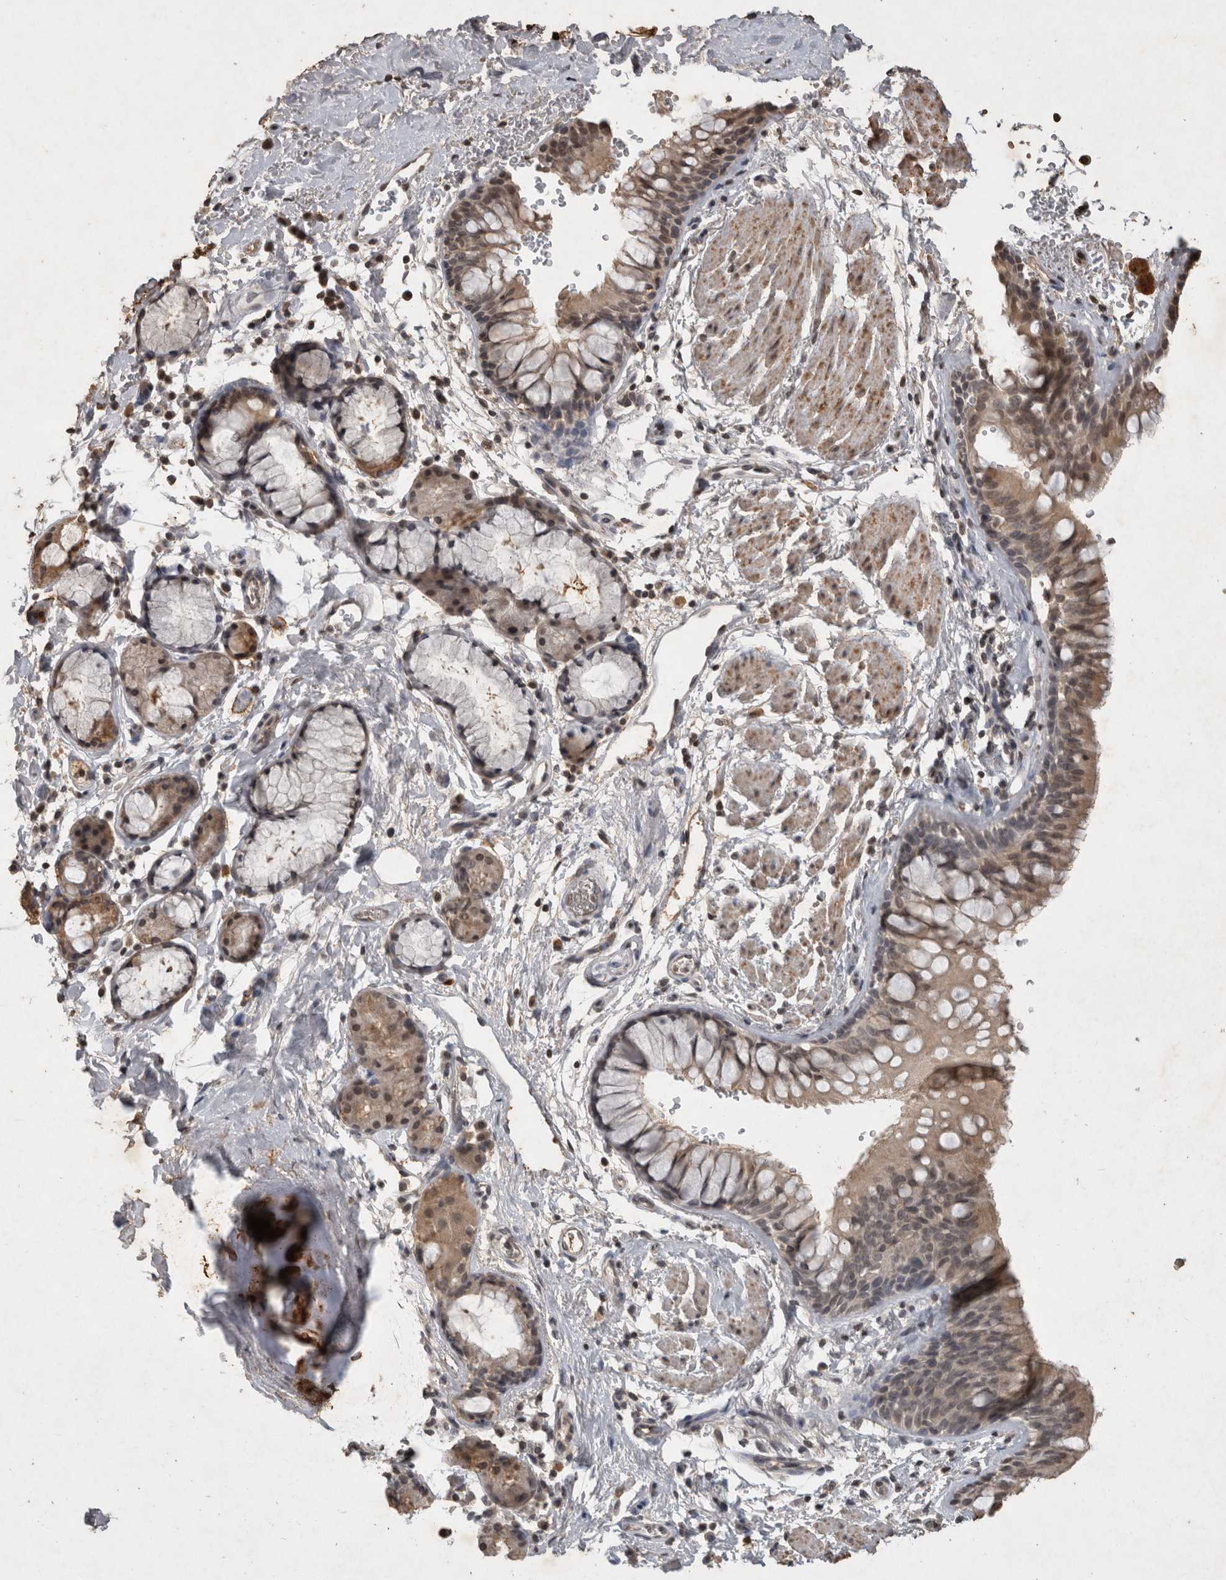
{"staining": {"intensity": "moderate", "quantity": "25%-75%", "location": "cytoplasmic/membranous,nuclear"}, "tissue": "bronchus", "cell_type": "Respiratory epithelial cells", "image_type": "normal", "snomed": [{"axis": "morphology", "description": "Normal tissue, NOS"}, {"axis": "topography", "description": "Cartilage tissue"}, {"axis": "topography", "description": "Bronchus"}], "caption": "Immunohistochemical staining of benign human bronchus displays medium levels of moderate cytoplasmic/membranous,nuclear positivity in about 25%-75% of respiratory epithelial cells.", "gene": "HRK", "patient": {"sex": "female", "age": 53}}